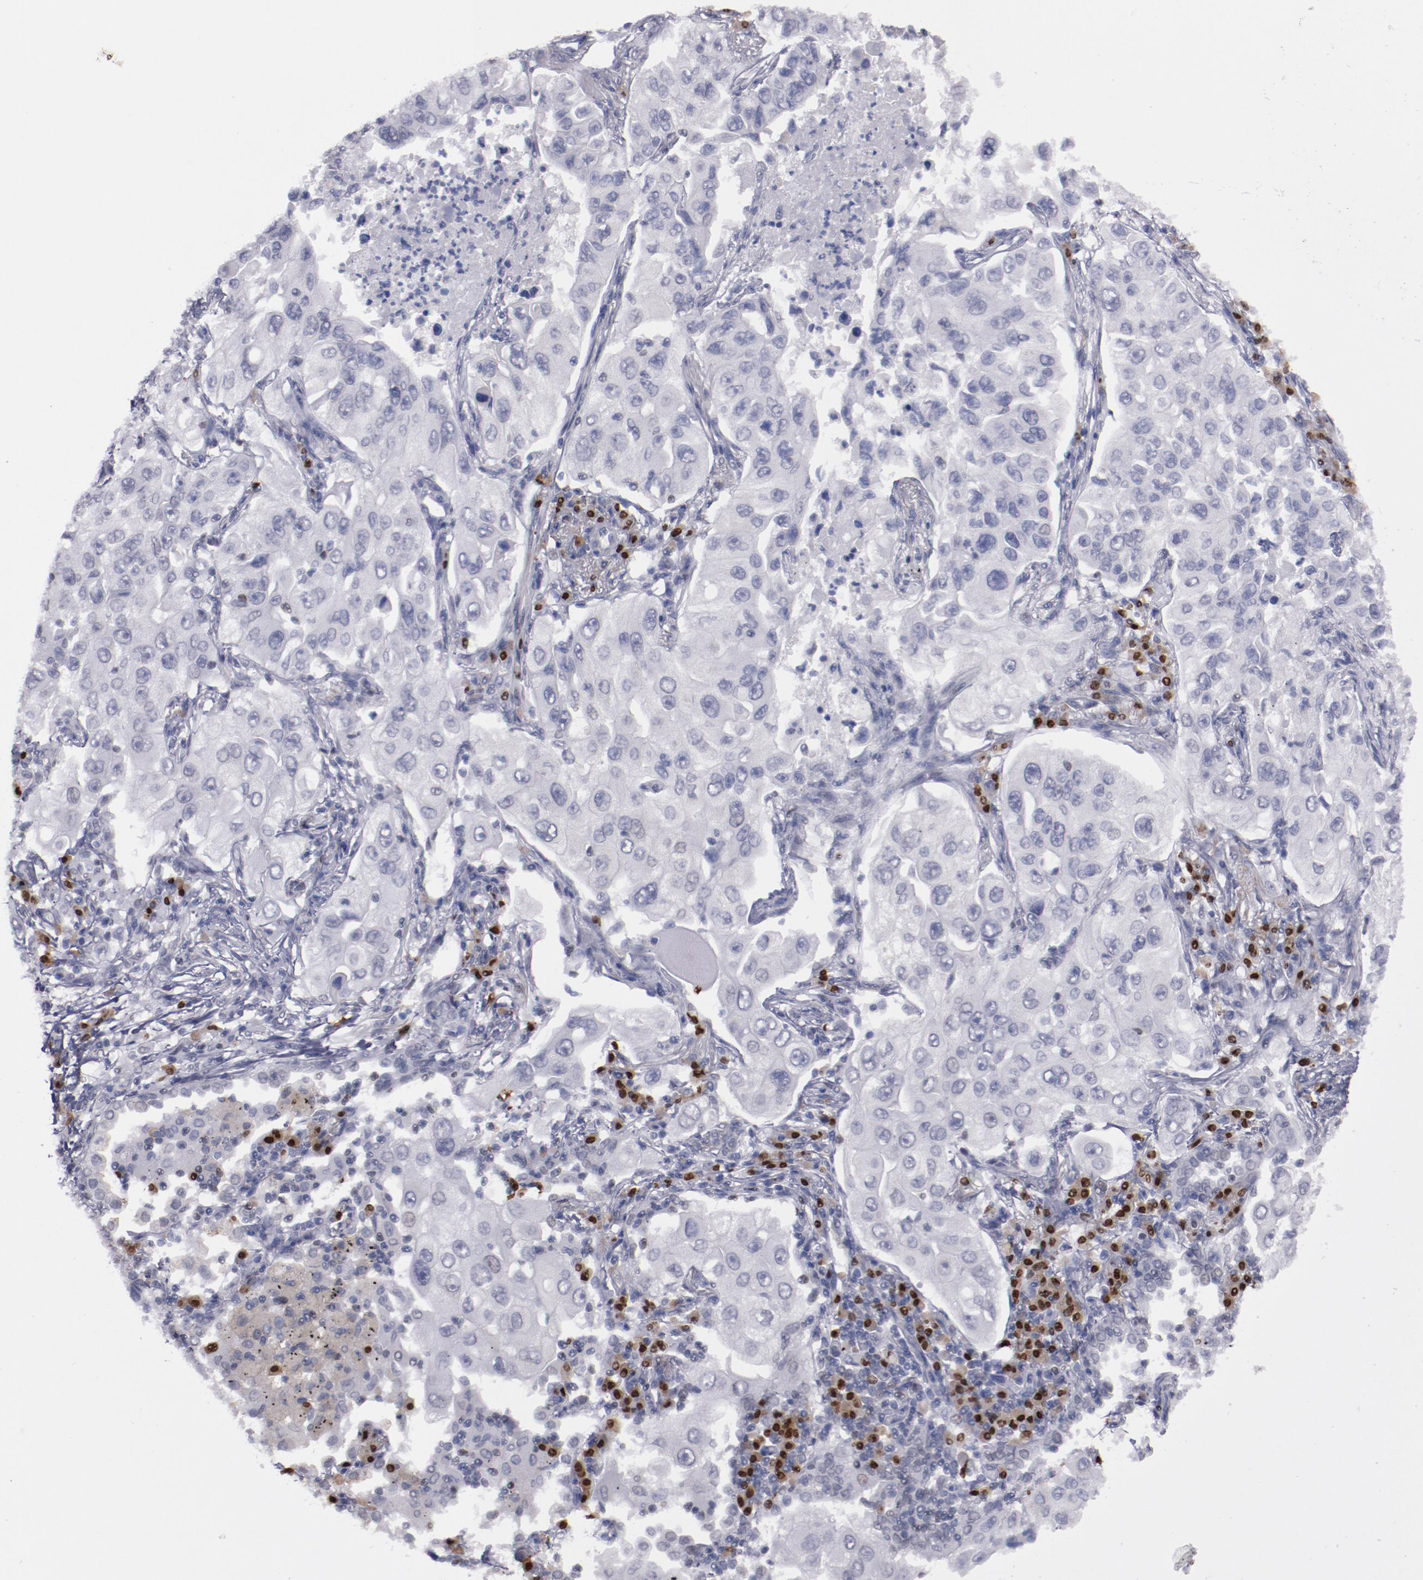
{"staining": {"intensity": "negative", "quantity": "none", "location": "none"}, "tissue": "lung cancer", "cell_type": "Tumor cells", "image_type": "cancer", "snomed": [{"axis": "morphology", "description": "Adenocarcinoma, NOS"}, {"axis": "topography", "description": "Lung"}], "caption": "A micrograph of lung adenocarcinoma stained for a protein demonstrates no brown staining in tumor cells.", "gene": "IRF4", "patient": {"sex": "male", "age": 84}}